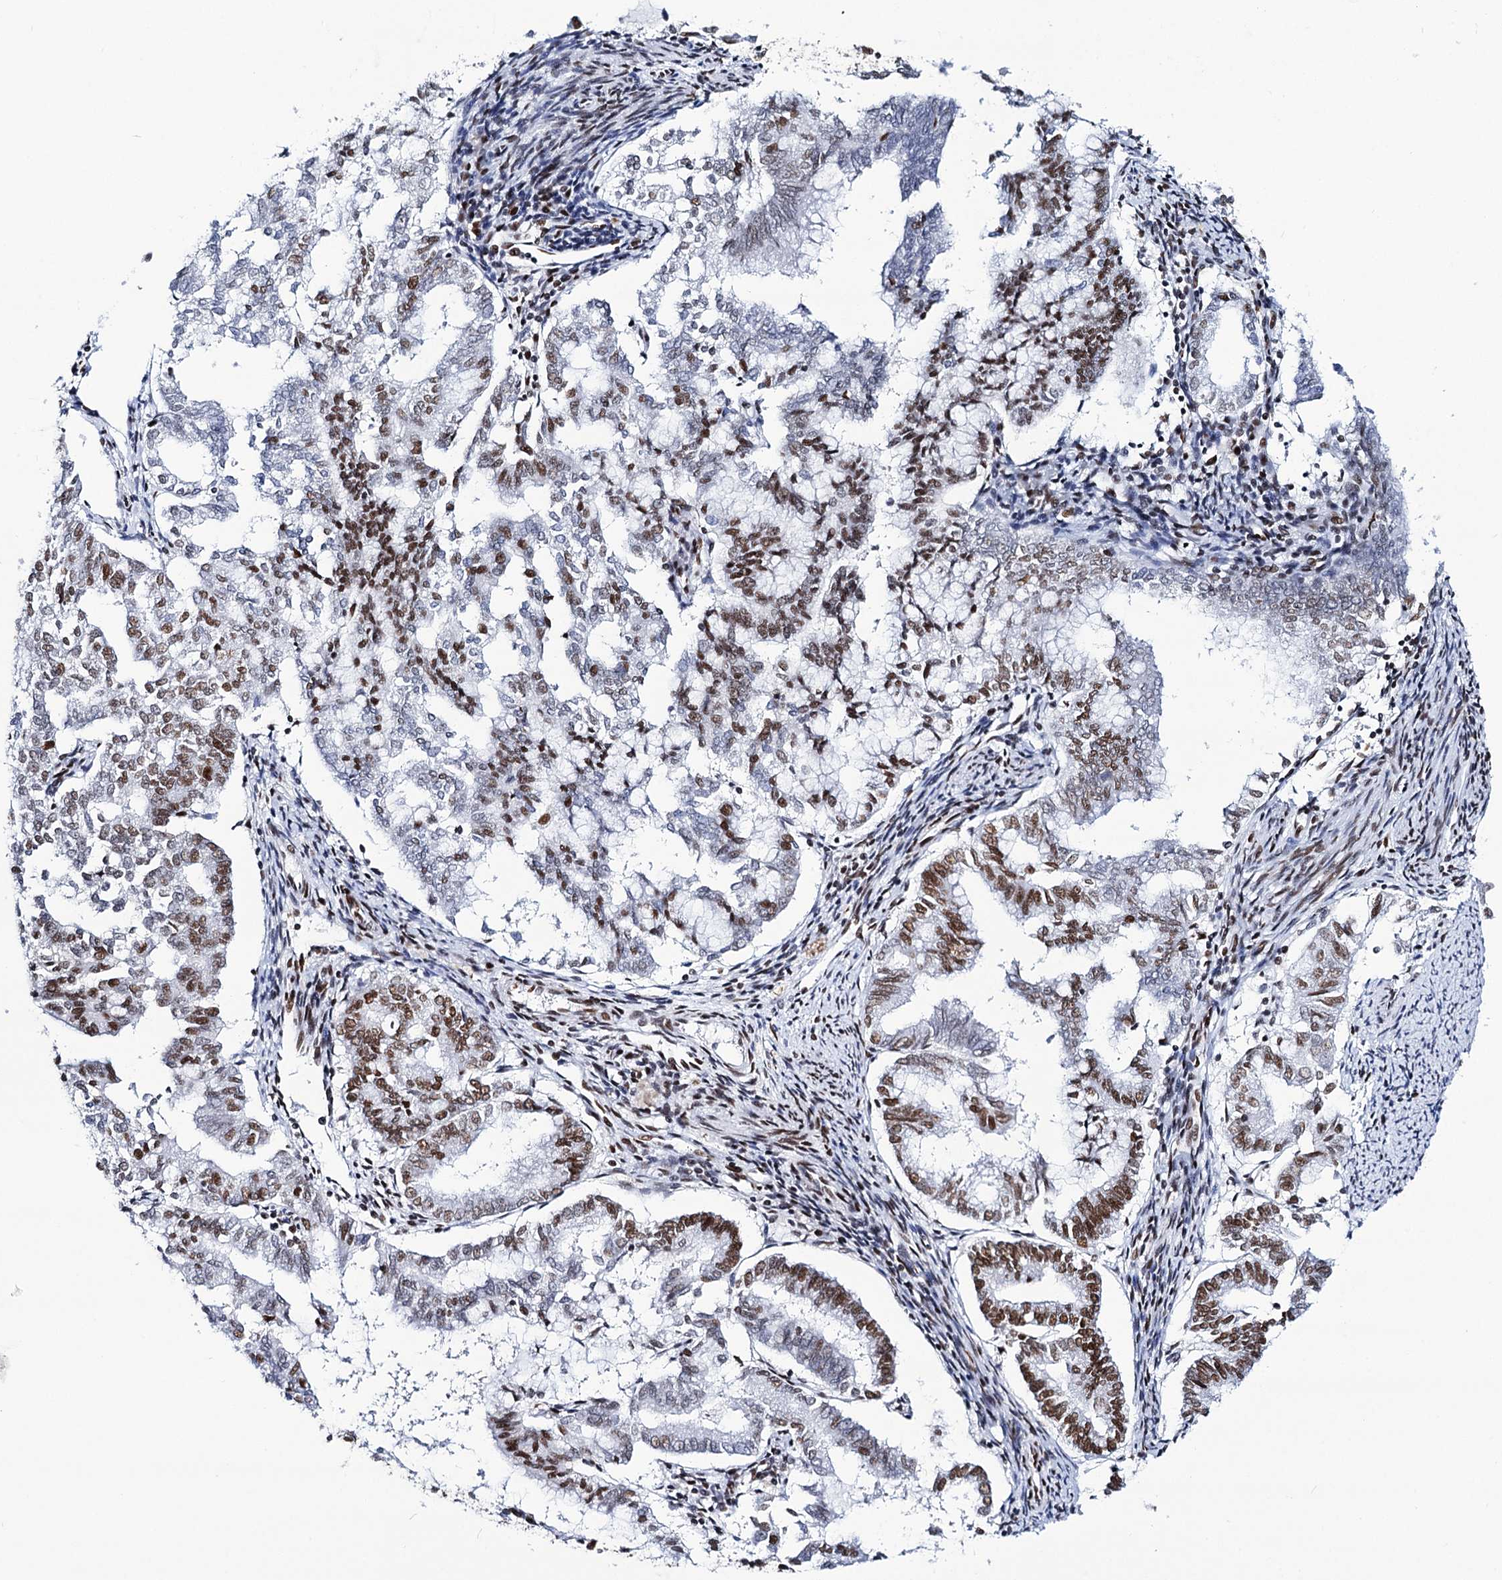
{"staining": {"intensity": "strong", "quantity": ">75%", "location": "nuclear"}, "tissue": "endometrial cancer", "cell_type": "Tumor cells", "image_type": "cancer", "snomed": [{"axis": "morphology", "description": "Adenocarcinoma, NOS"}, {"axis": "topography", "description": "Endometrium"}], "caption": "A micrograph of human endometrial adenocarcinoma stained for a protein shows strong nuclear brown staining in tumor cells.", "gene": "MATR3", "patient": {"sex": "female", "age": 79}}